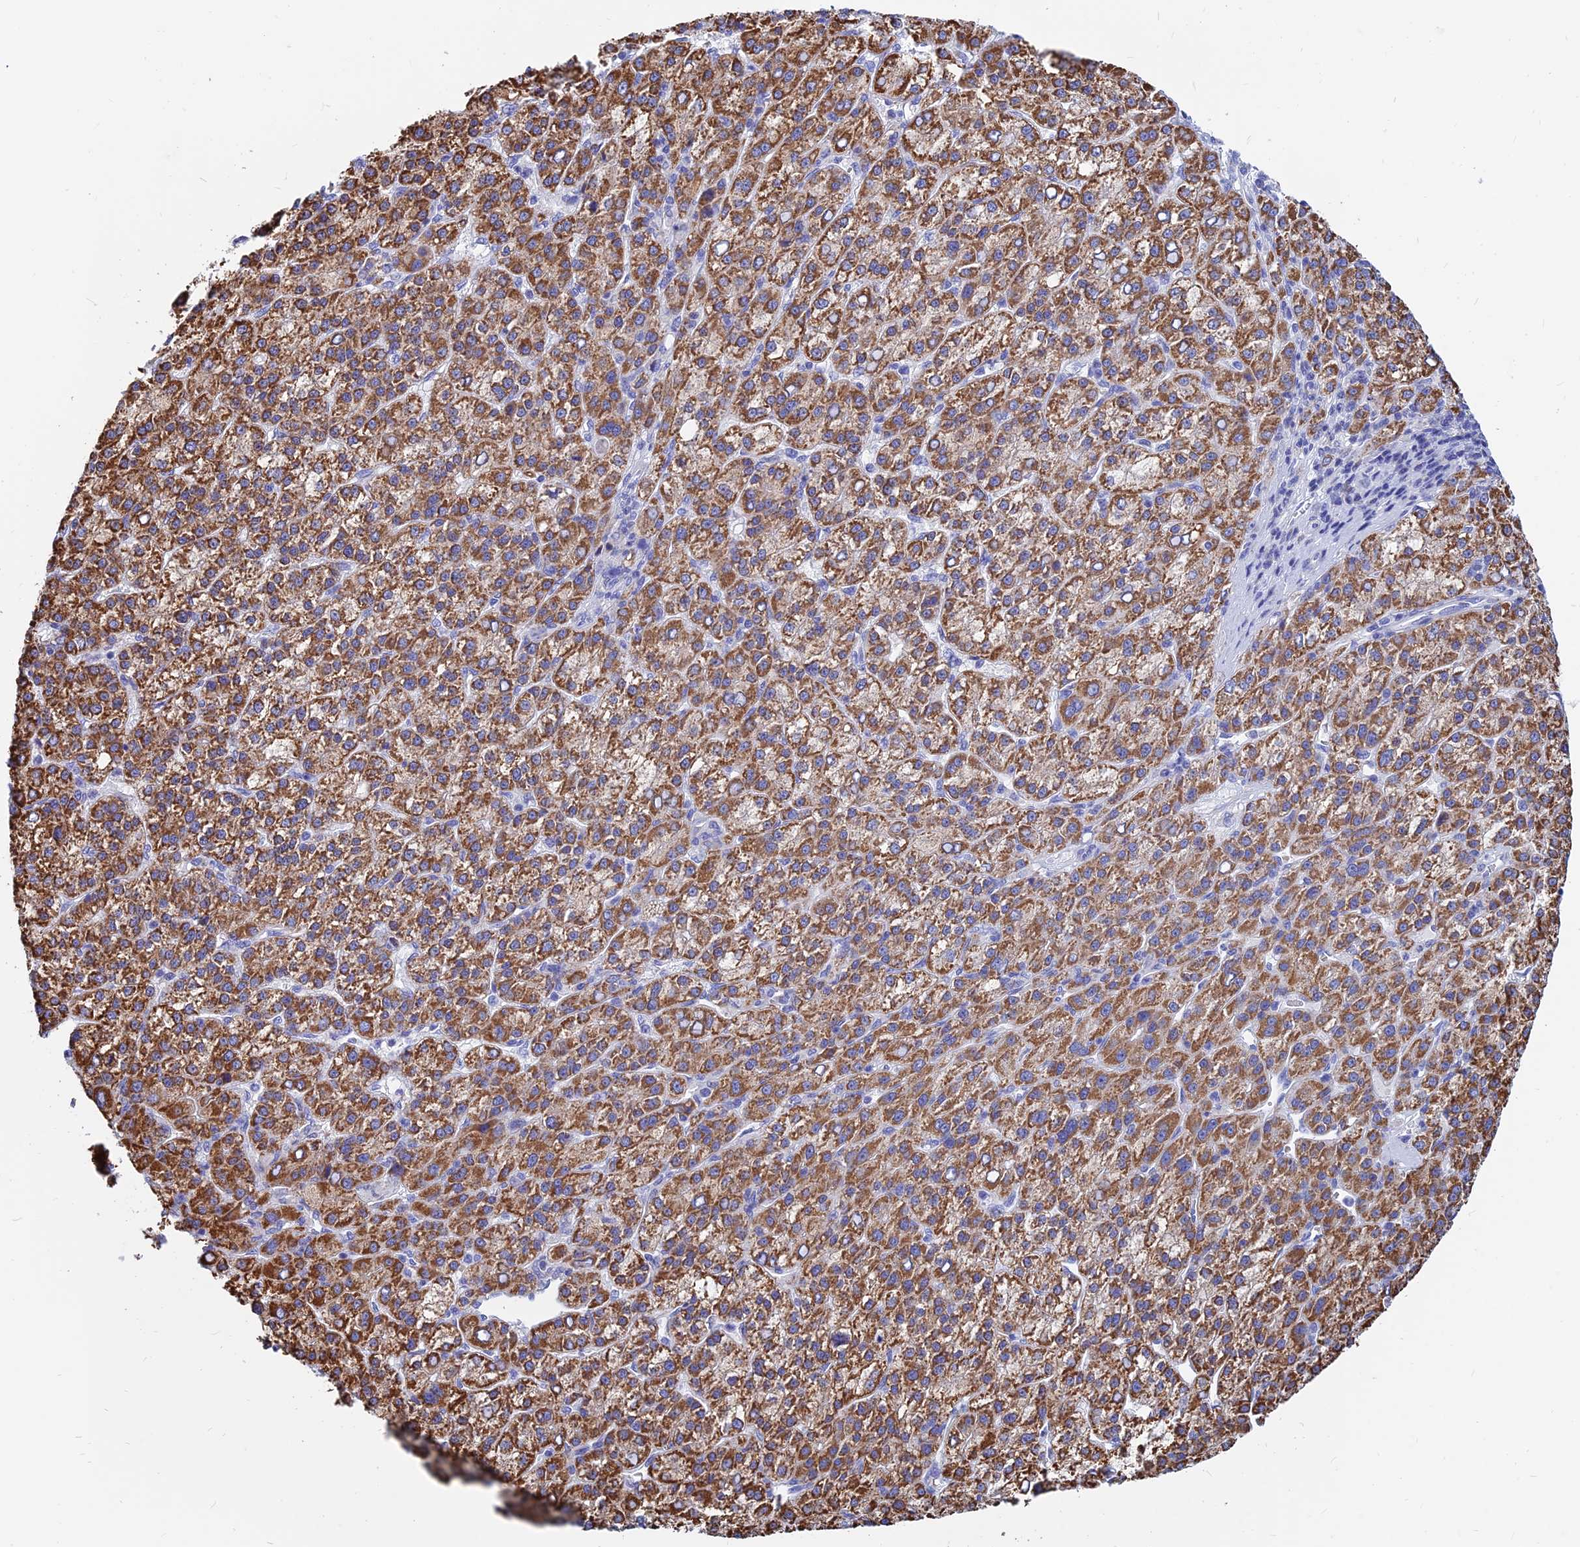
{"staining": {"intensity": "strong", "quantity": ">75%", "location": "cytoplasmic/membranous"}, "tissue": "liver cancer", "cell_type": "Tumor cells", "image_type": "cancer", "snomed": [{"axis": "morphology", "description": "Carcinoma, Hepatocellular, NOS"}, {"axis": "topography", "description": "Liver"}], "caption": "Liver cancer stained for a protein shows strong cytoplasmic/membranous positivity in tumor cells.", "gene": "MGST1", "patient": {"sex": "female", "age": 58}}